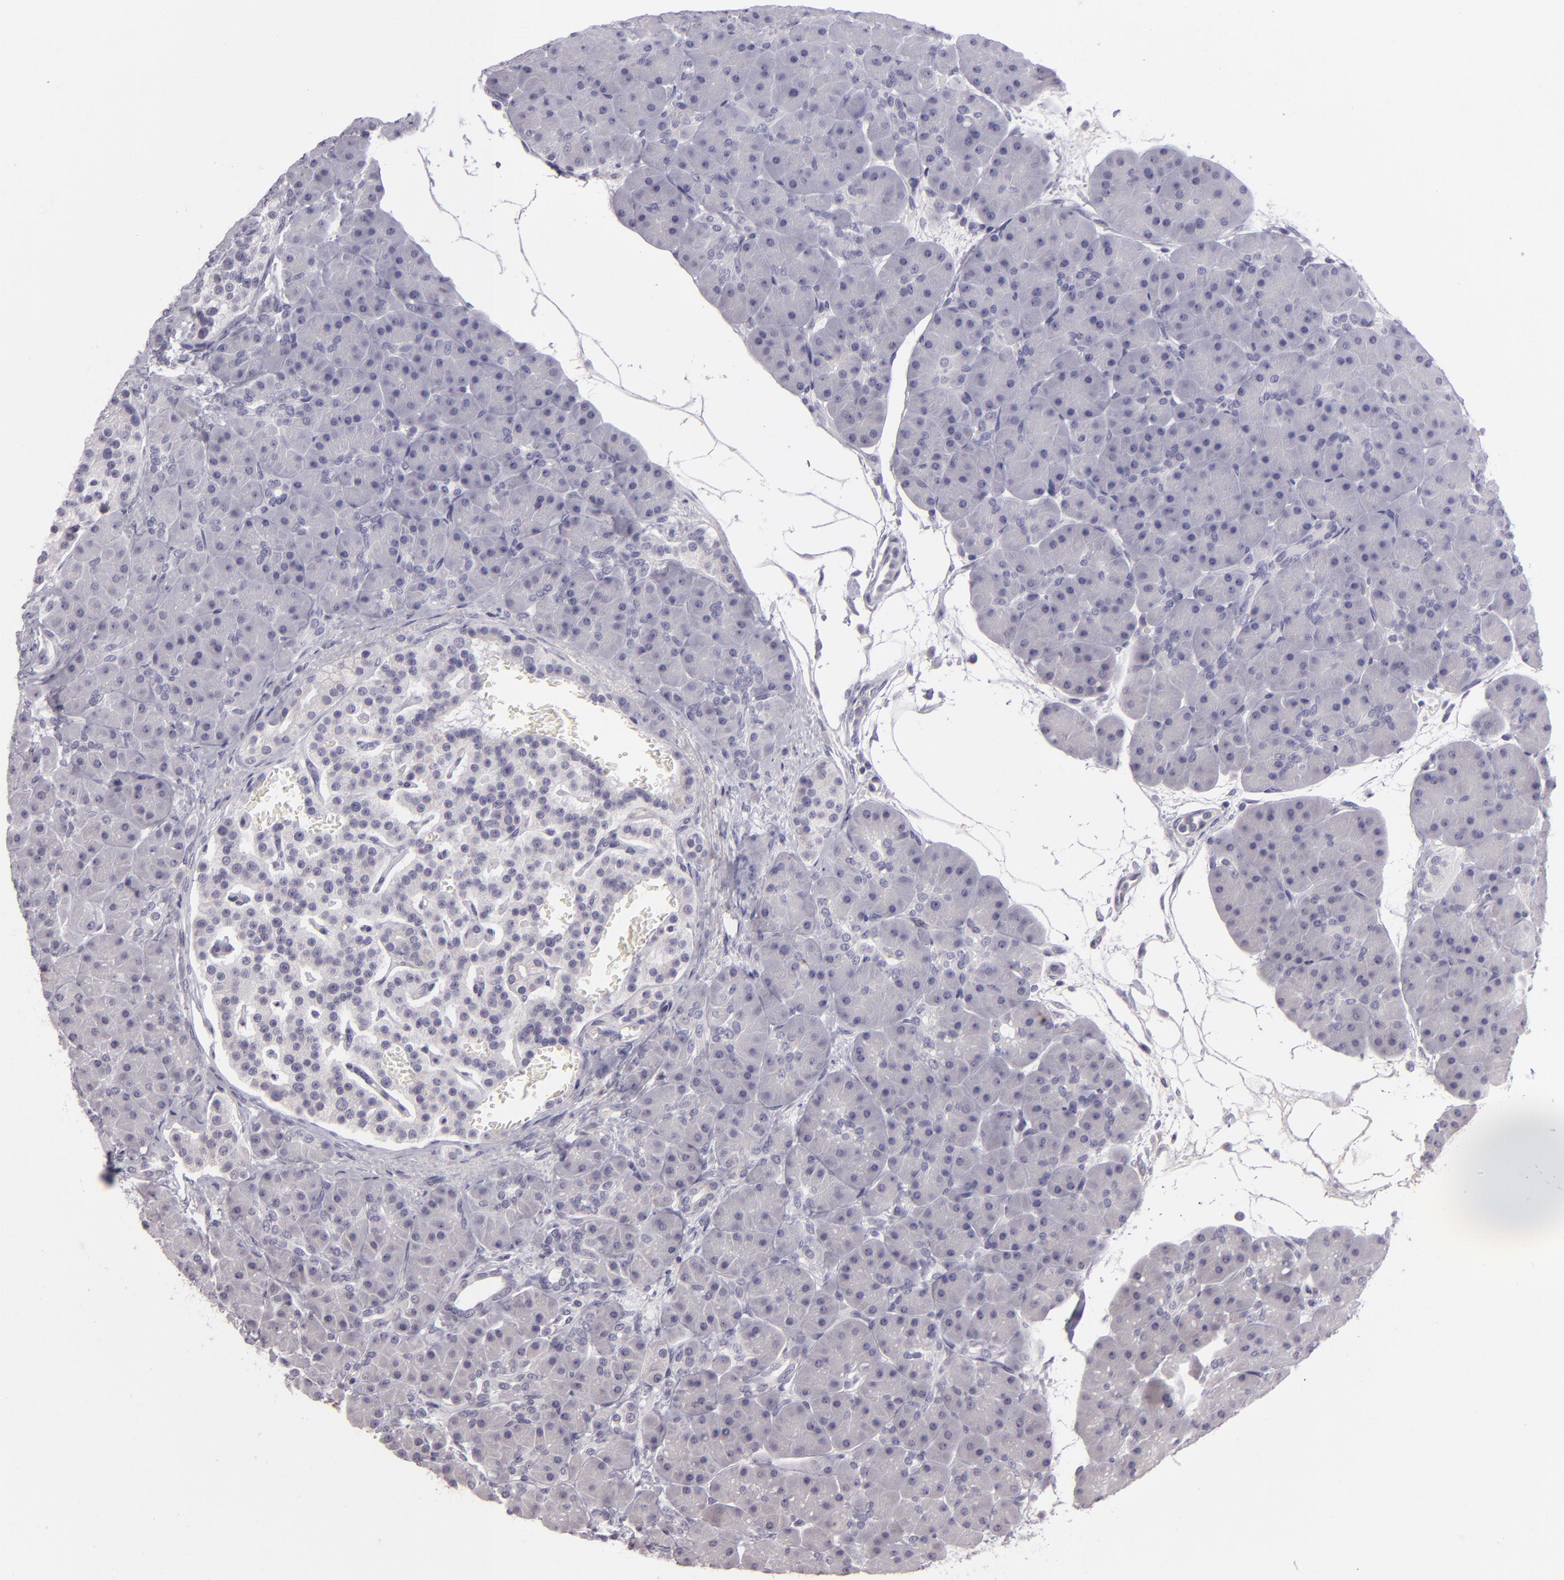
{"staining": {"intensity": "negative", "quantity": "none", "location": "none"}, "tissue": "pancreas", "cell_type": "Exocrine glandular cells", "image_type": "normal", "snomed": [{"axis": "morphology", "description": "Normal tissue, NOS"}, {"axis": "topography", "description": "Pancreas"}], "caption": "High magnification brightfield microscopy of benign pancreas stained with DAB (brown) and counterstained with hematoxylin (blue): exocrine glandular cells show no significant positivity. Nuclei are stained in blue.", "gene": "EGFL6", "patient": {"sex": "male", "age": 66}}